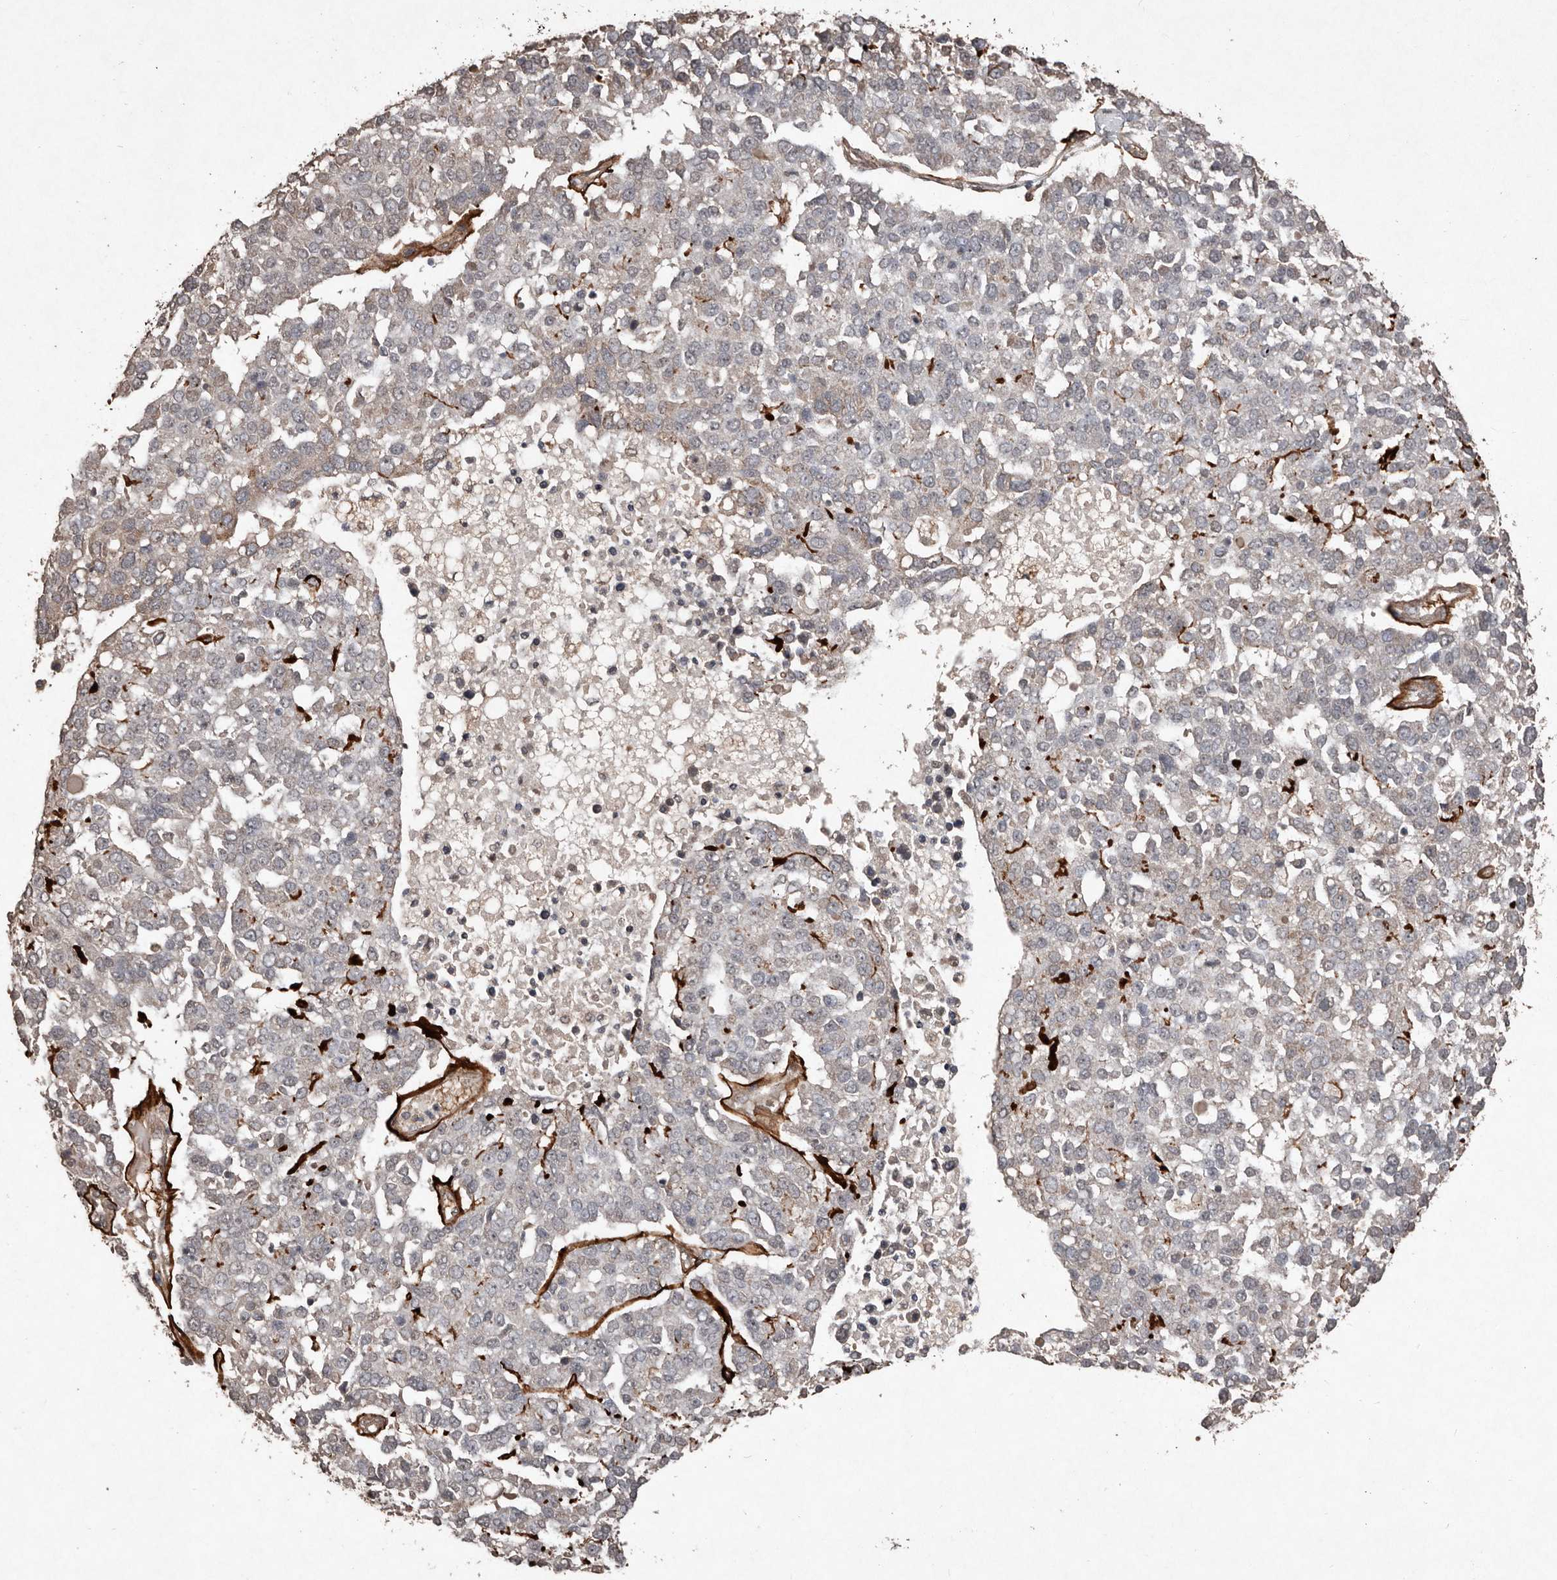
{"staining": {"intensity": "weak", "quantity": "<25%", "location": "cytoplasmic/membranous"}, "tissue": "pancreatic cancer", "cell_type": "Tumor cells", "image_type": "cancer", "snomed": [{"axis": "morphology", "description": "Adenocarcinoma, NOS"}, {"axis": "topography", "description": "Pancreas"}], "caption": "Immunohistochemistry of human pancreatic adenocarcinoma displays no positivity in tumor cells. Nuclei are stained in blue.", "gene": "DIP2C", "patient": {"sex": "female", "age": 61}}